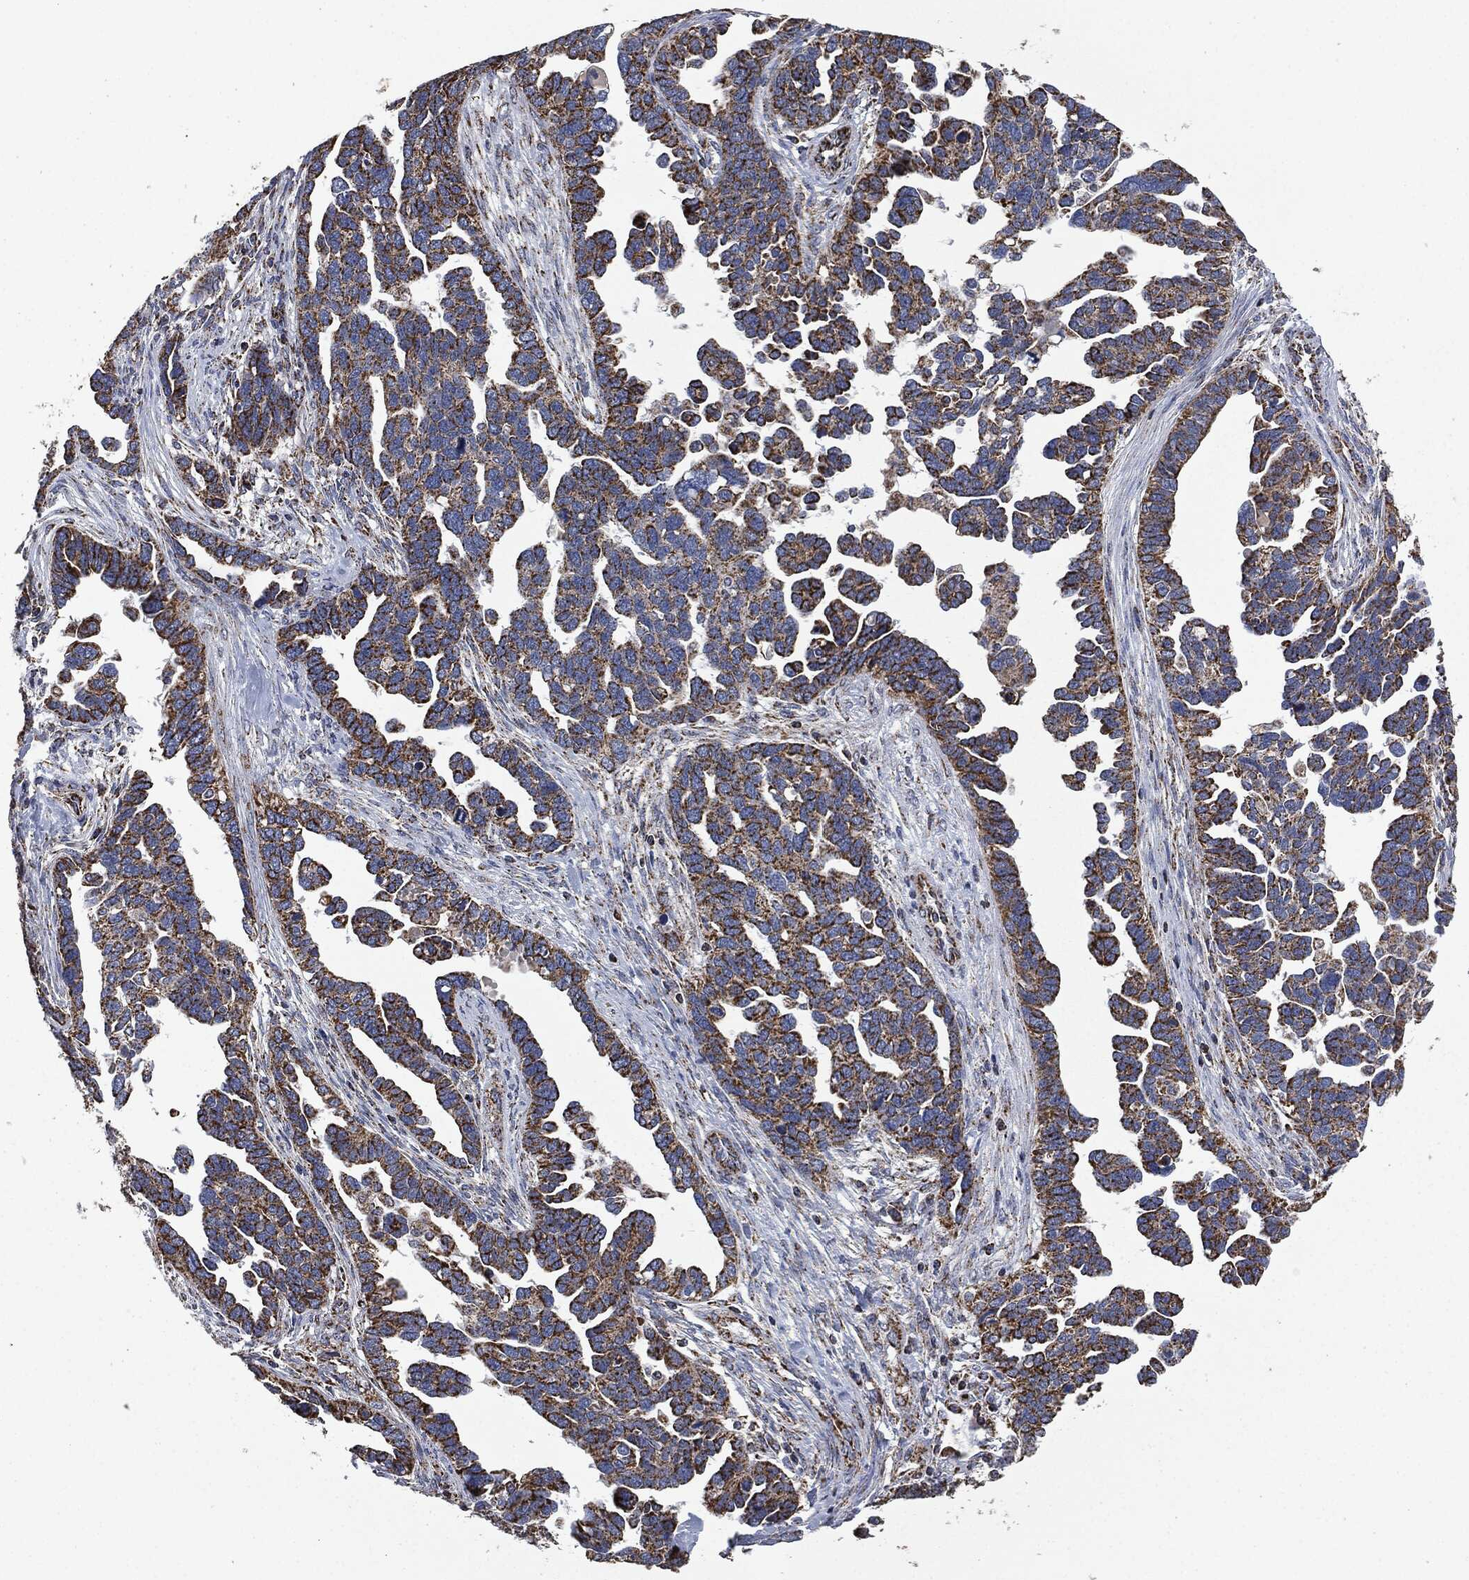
{"staining": {"intensity": "strong", "quantity": ">75%", "location": "cytoplasmic/membranous"}, "tissue": "ovarian cancer", "cell_type": "Tumor cells", "image_type": "cancer", "snomed": [{"axis": "morphology", "description": "Cystadenocarcinoma, serous, NOS"}, {"axis": "topography", "description": "Ovary"}], "caption": "Serous cystadenocarcinoma (ovarian) stained for a protein (brown) displays strong cytoplasmic/membranous positive staining in approximately >75% of tumor cells.", "gene": "RYK", "patient": {"sex": "female", "age": 54}}